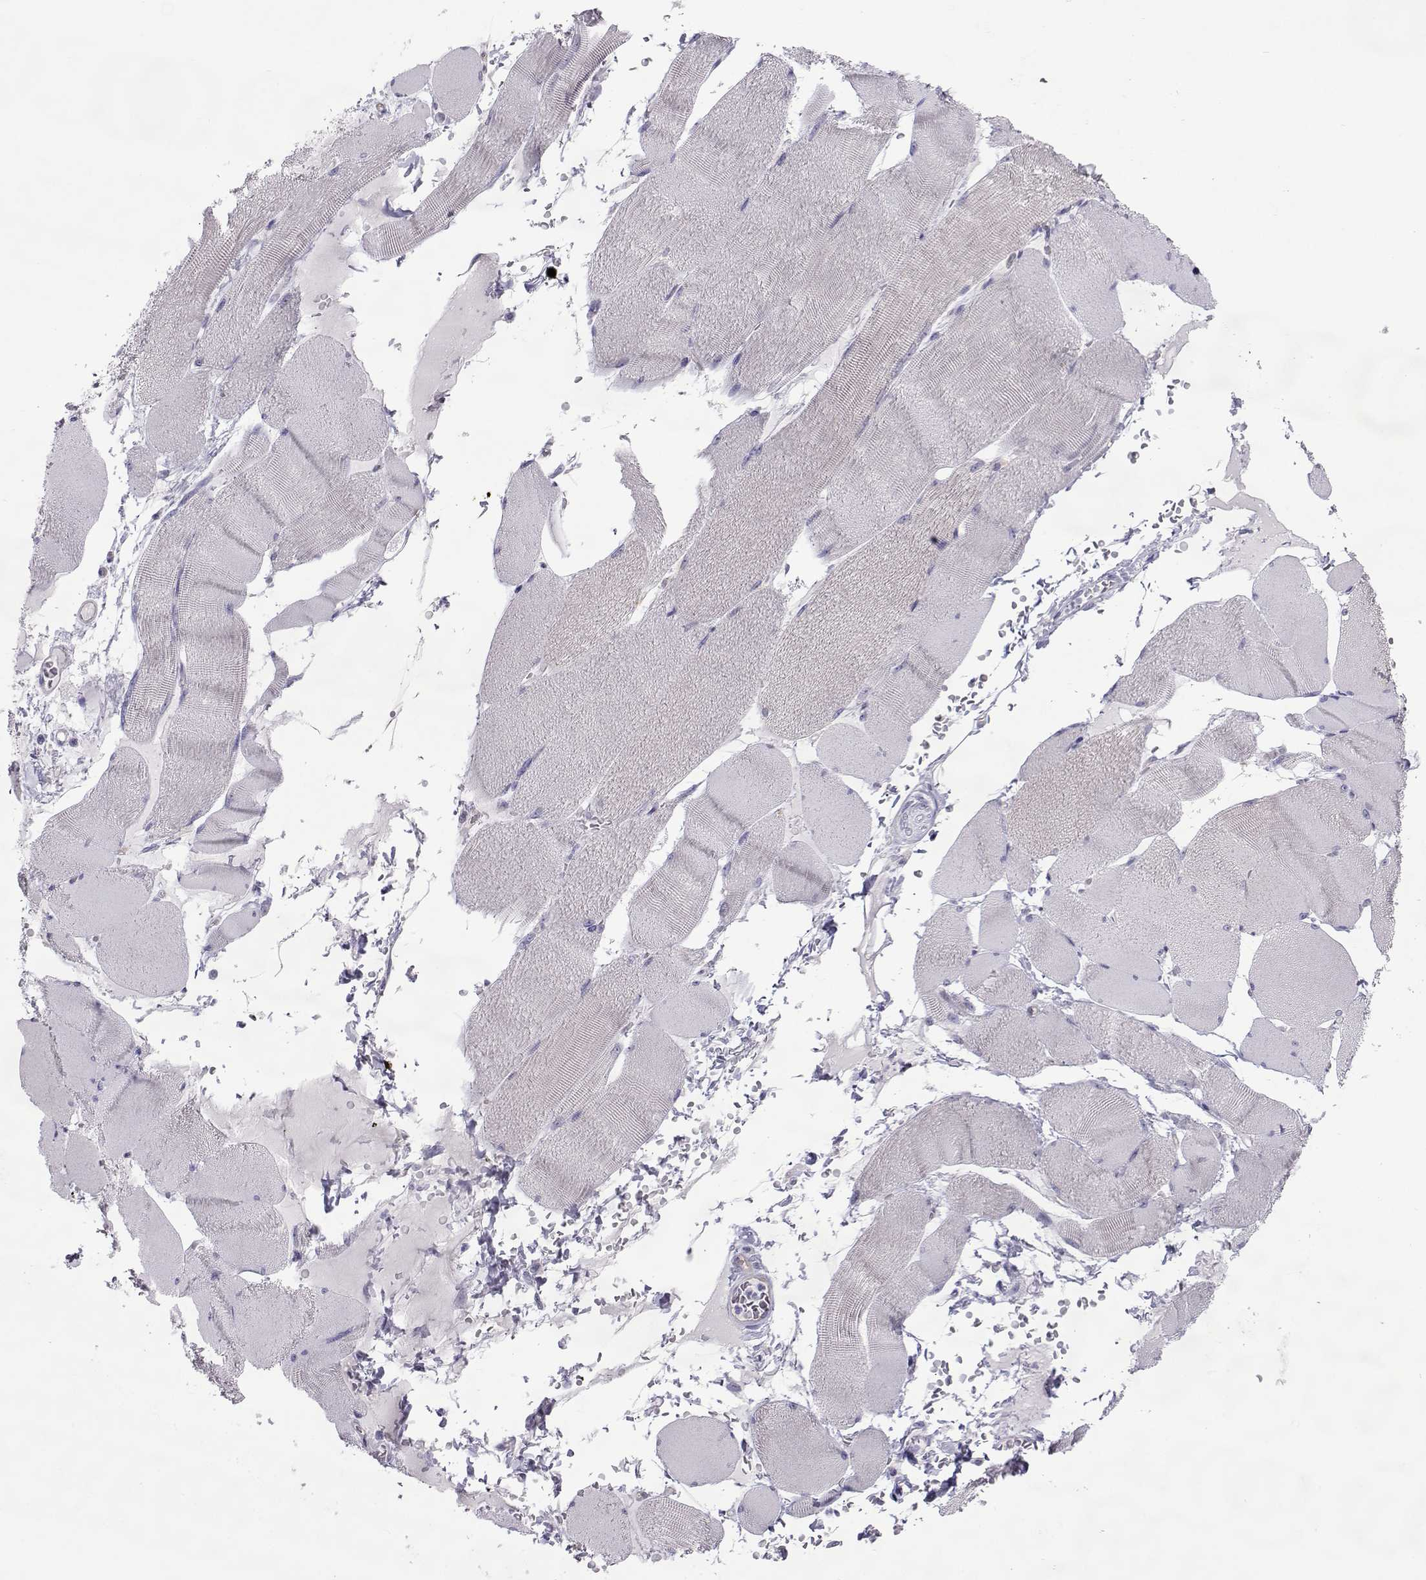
{"staining": {"intensity": "negative", "quantity": "none", "location": "none"}, "tissue": "skeletal muscle", "cell_type": "Myocytes", "image_type": "normal", "snomed": [{"axis": "morphology", "description": "Normal tissue, NOS"}, {"axis": "topography", "description": "Skeletal muscle"}], "caption": "Histopathology image shows no protein positivity in myocytes of normal skeletal muscle.", "gene": "COL22A1", "patient": {"sex": "male", "age": 56}}